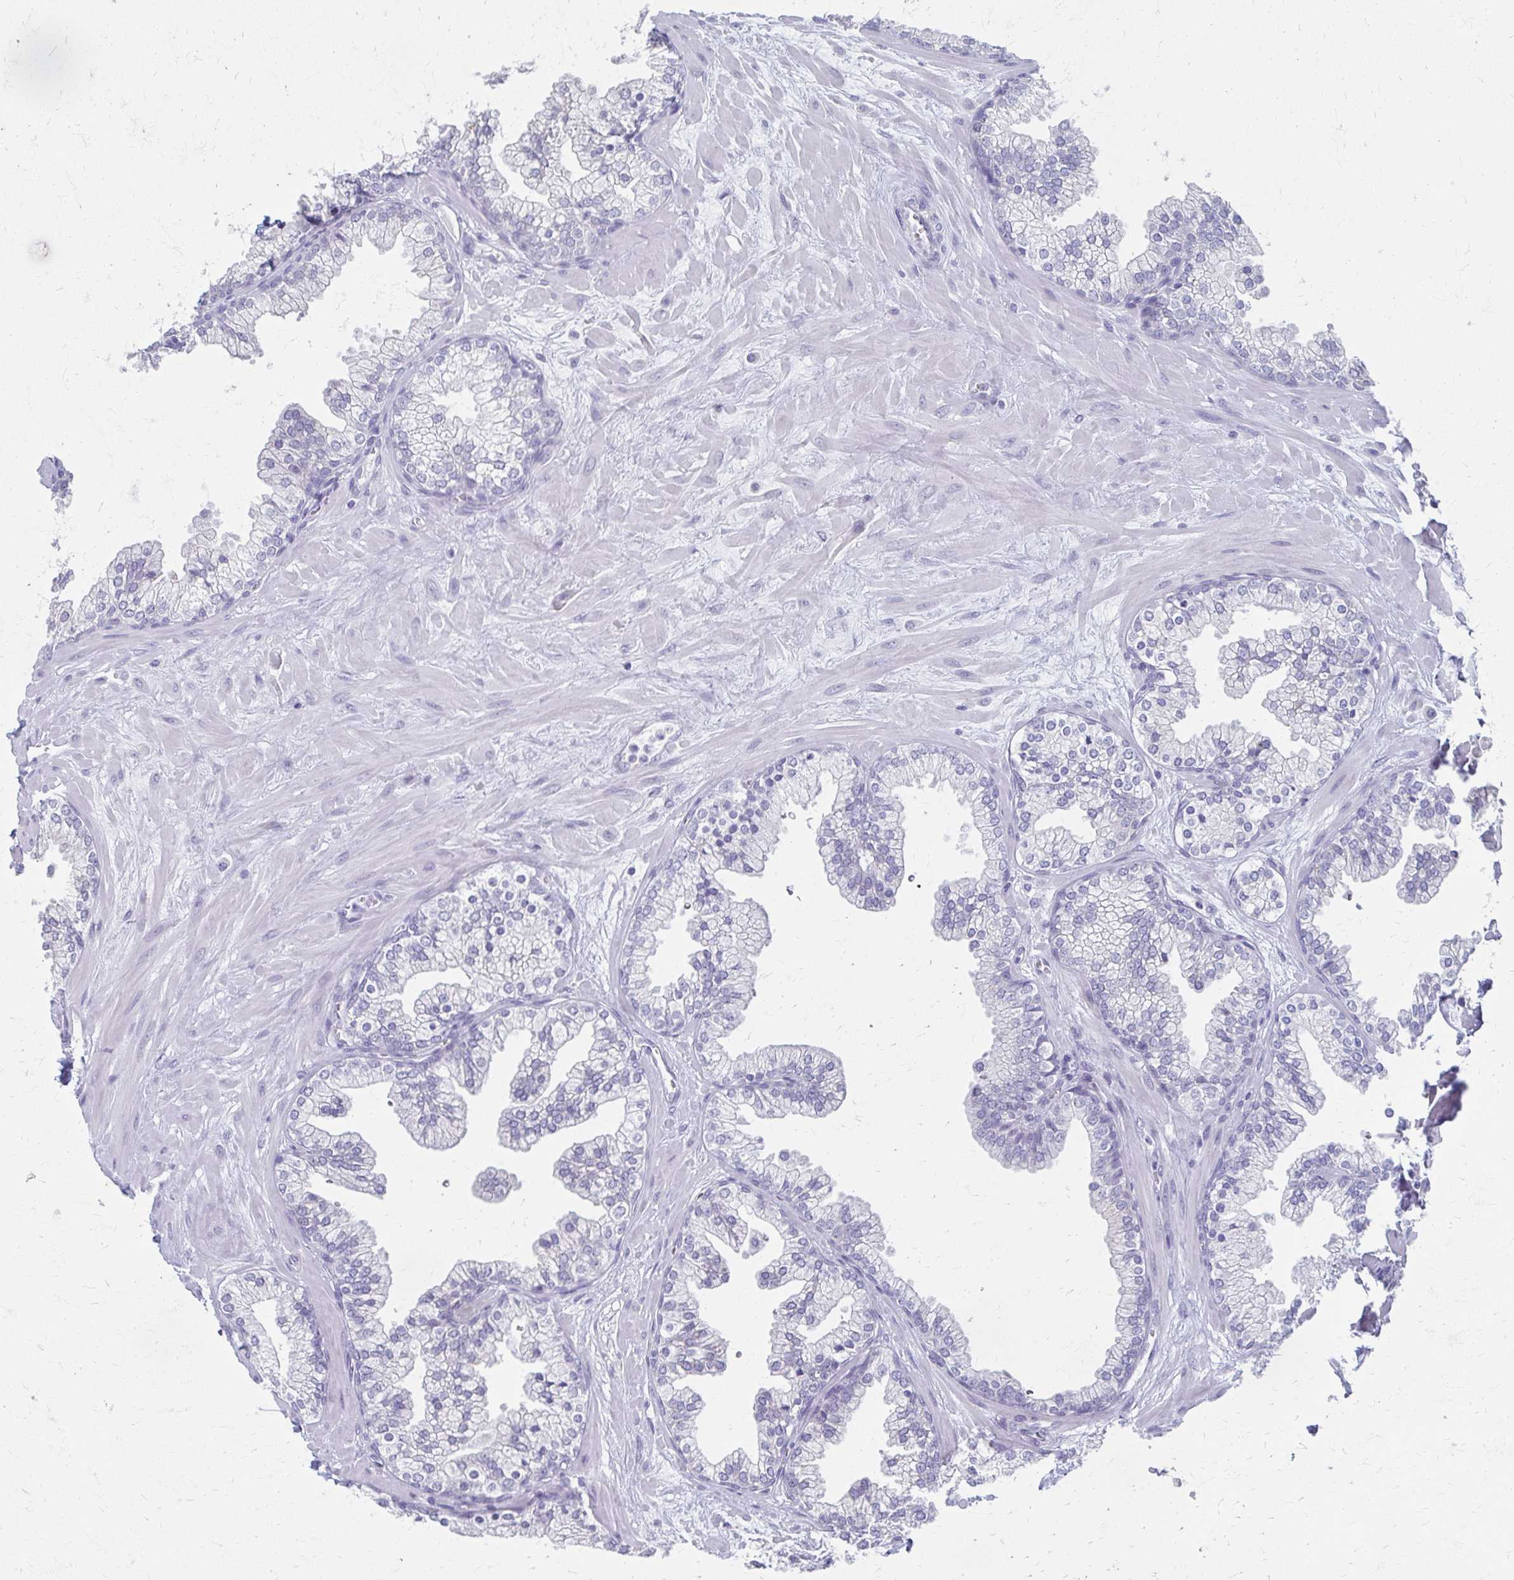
{"staining": {"intensity": "negative", "quantity": "none", "location": "none"}, "tissue": "prostate", "cell_type": "Glandular cells", "image_type": "normal", "snomed": [{"axis": "morphology", "description": "Normal tissue, NOS"}, {"axis": "topography", "description": "Prostate"}, {"axis": "topography", "description": "Peripheral nerve tissue"}], "caption": "Glandular cells are negative for brown protein staining in normal prostate. Brightfield microscopy of IHC stained with DAB (brown) and hematoxylin (blue), captured at high magnification.", "gene": "CYB5A", "patient": {"sex": "male", "age": 61}}